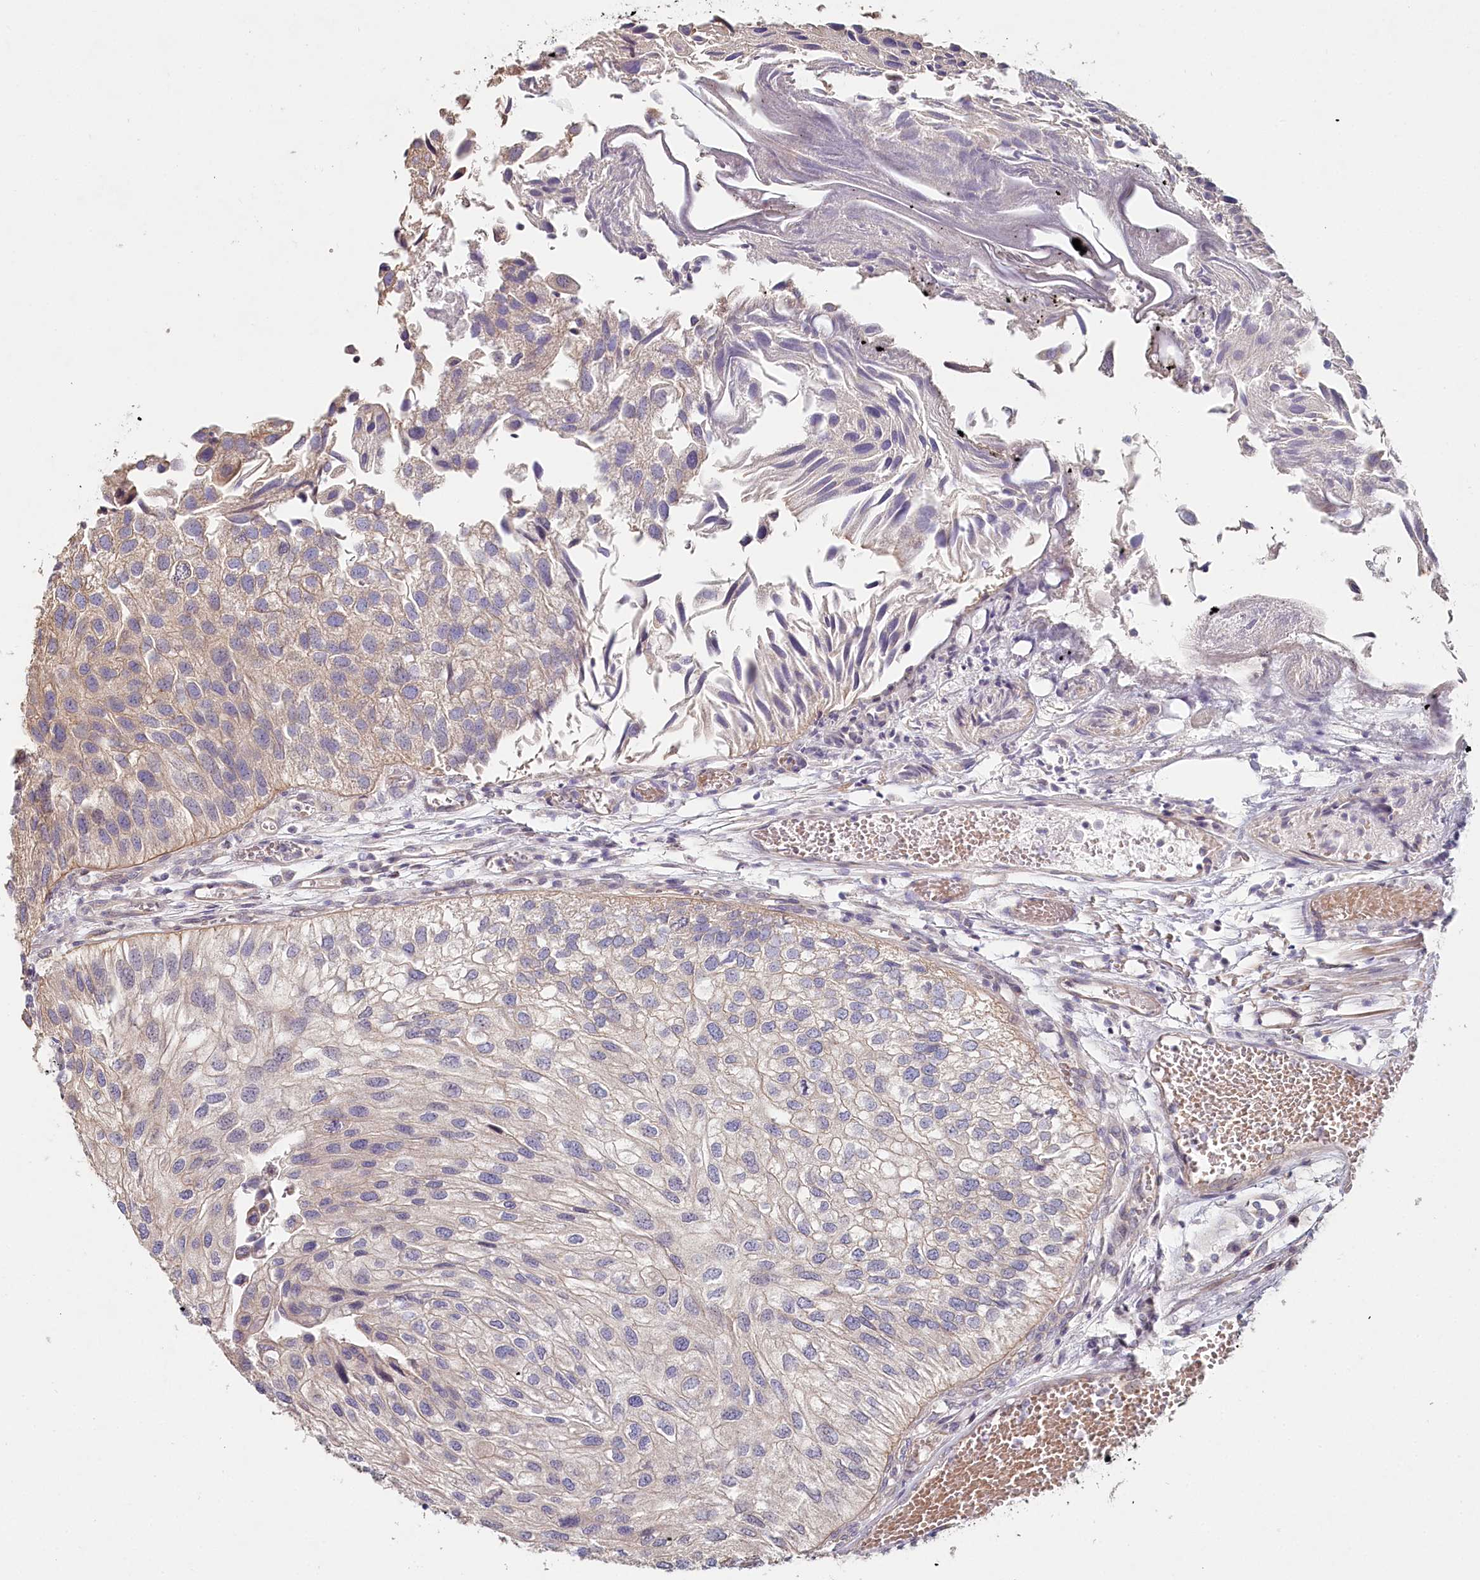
{"staining": {"intensity": "negative", "quantity": "none", "location": "none"}, "tissue": "urothelial cancer", "cell_type": "Tumor cells", "image_type": "cancer", "snomed": [{"axis": "morphology", "description": "Urothelial carcinoma, Low grade"}, {"axis": "topography", "description": "Urinary bladder"}], "caption": "The immunohistochemistry micrograph has no significant staining in tumor cells of urothelial carcinoma (low-grade) tissue.", "gene": "TCHP", "patient": {"sex": "female", "age": 89}}